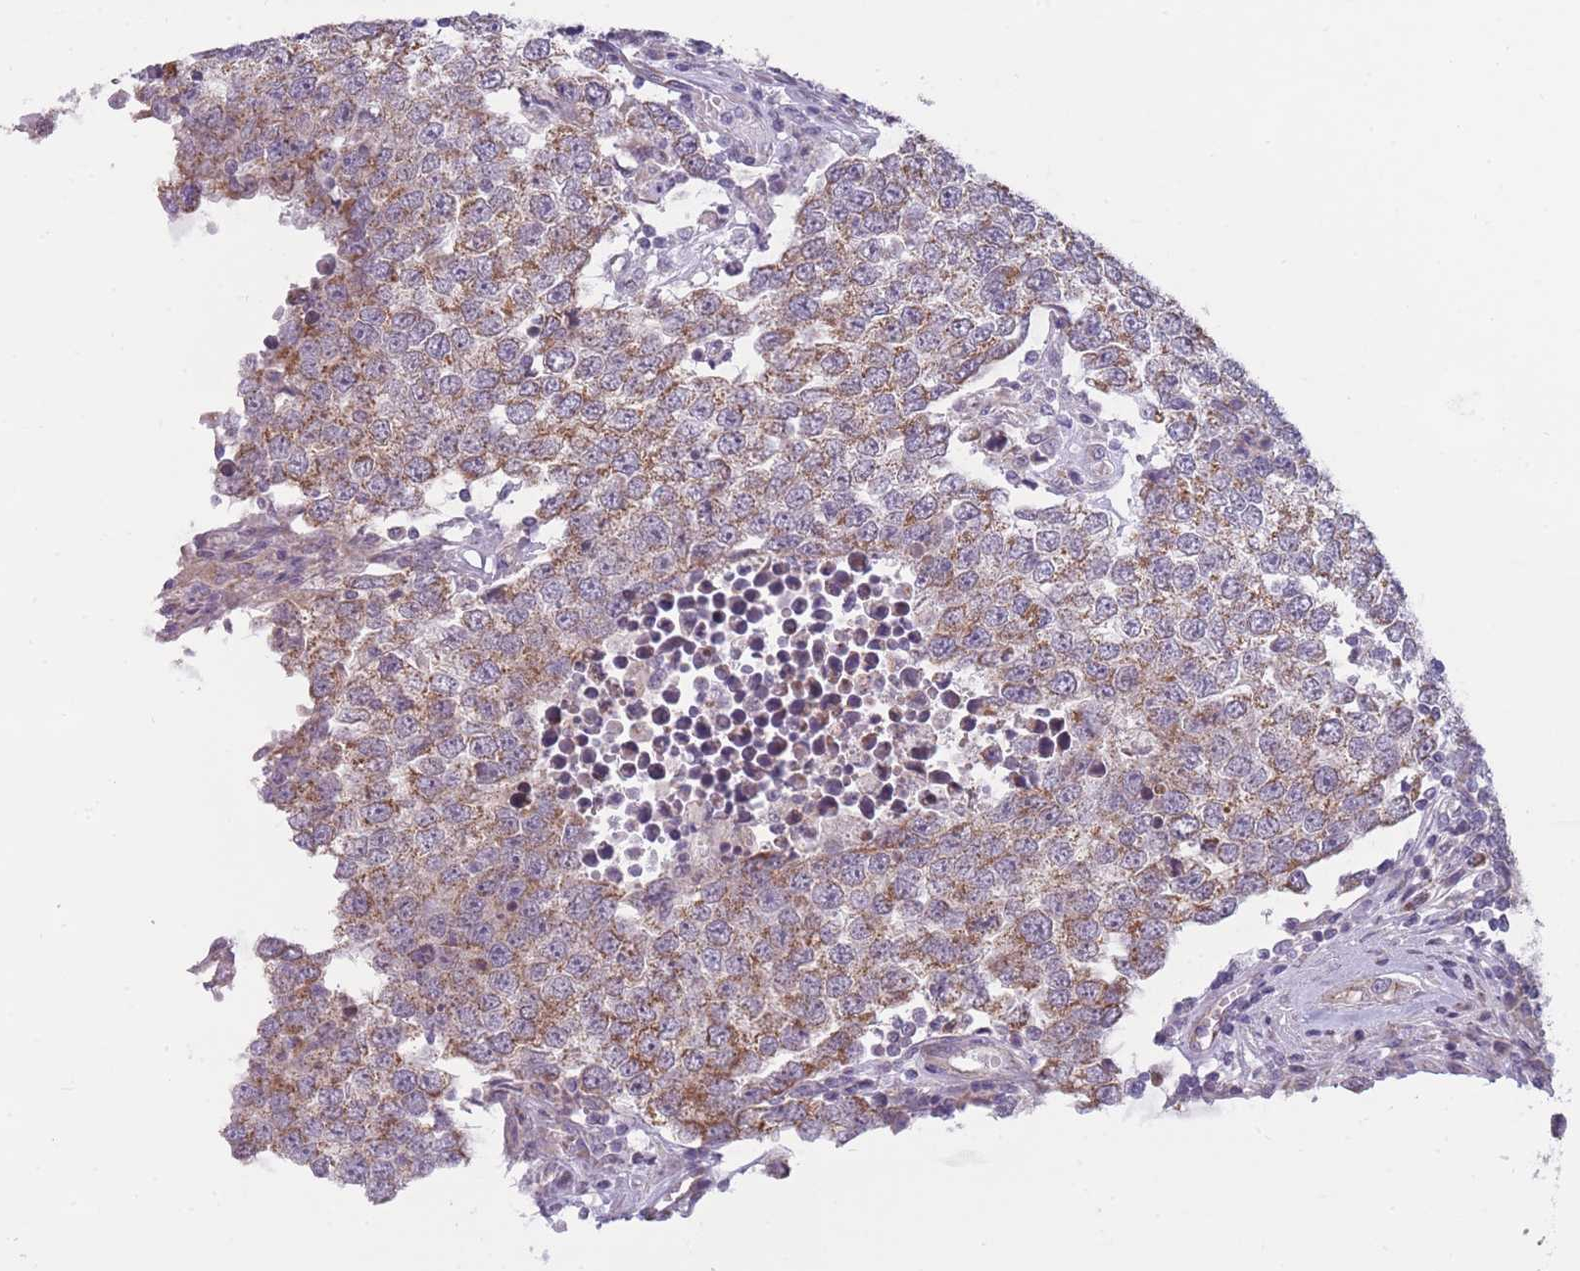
{"staining": {"intensity": "moderate", "quantity": ">75%", "location": "cytoplasmic/membranous"}, "tissue": "testis cancer", "cell_type": "Tumor cells", "image_type": "cancer", "snomed": [{"axis": "morphology", "description": "Seminoma, NOS"}, {"axis": "morphology", "description": "Carcinoma, Embryonal, NOS"}, {"axis": "topography", "description": "Testis"}], "caption": "Tumor cells display moderate cytoplasmic/membranous staining in about >75% of cells in testis seminoma.", "gene": "MRPS18C", "patient": {"sex": "male", "age": 28}}